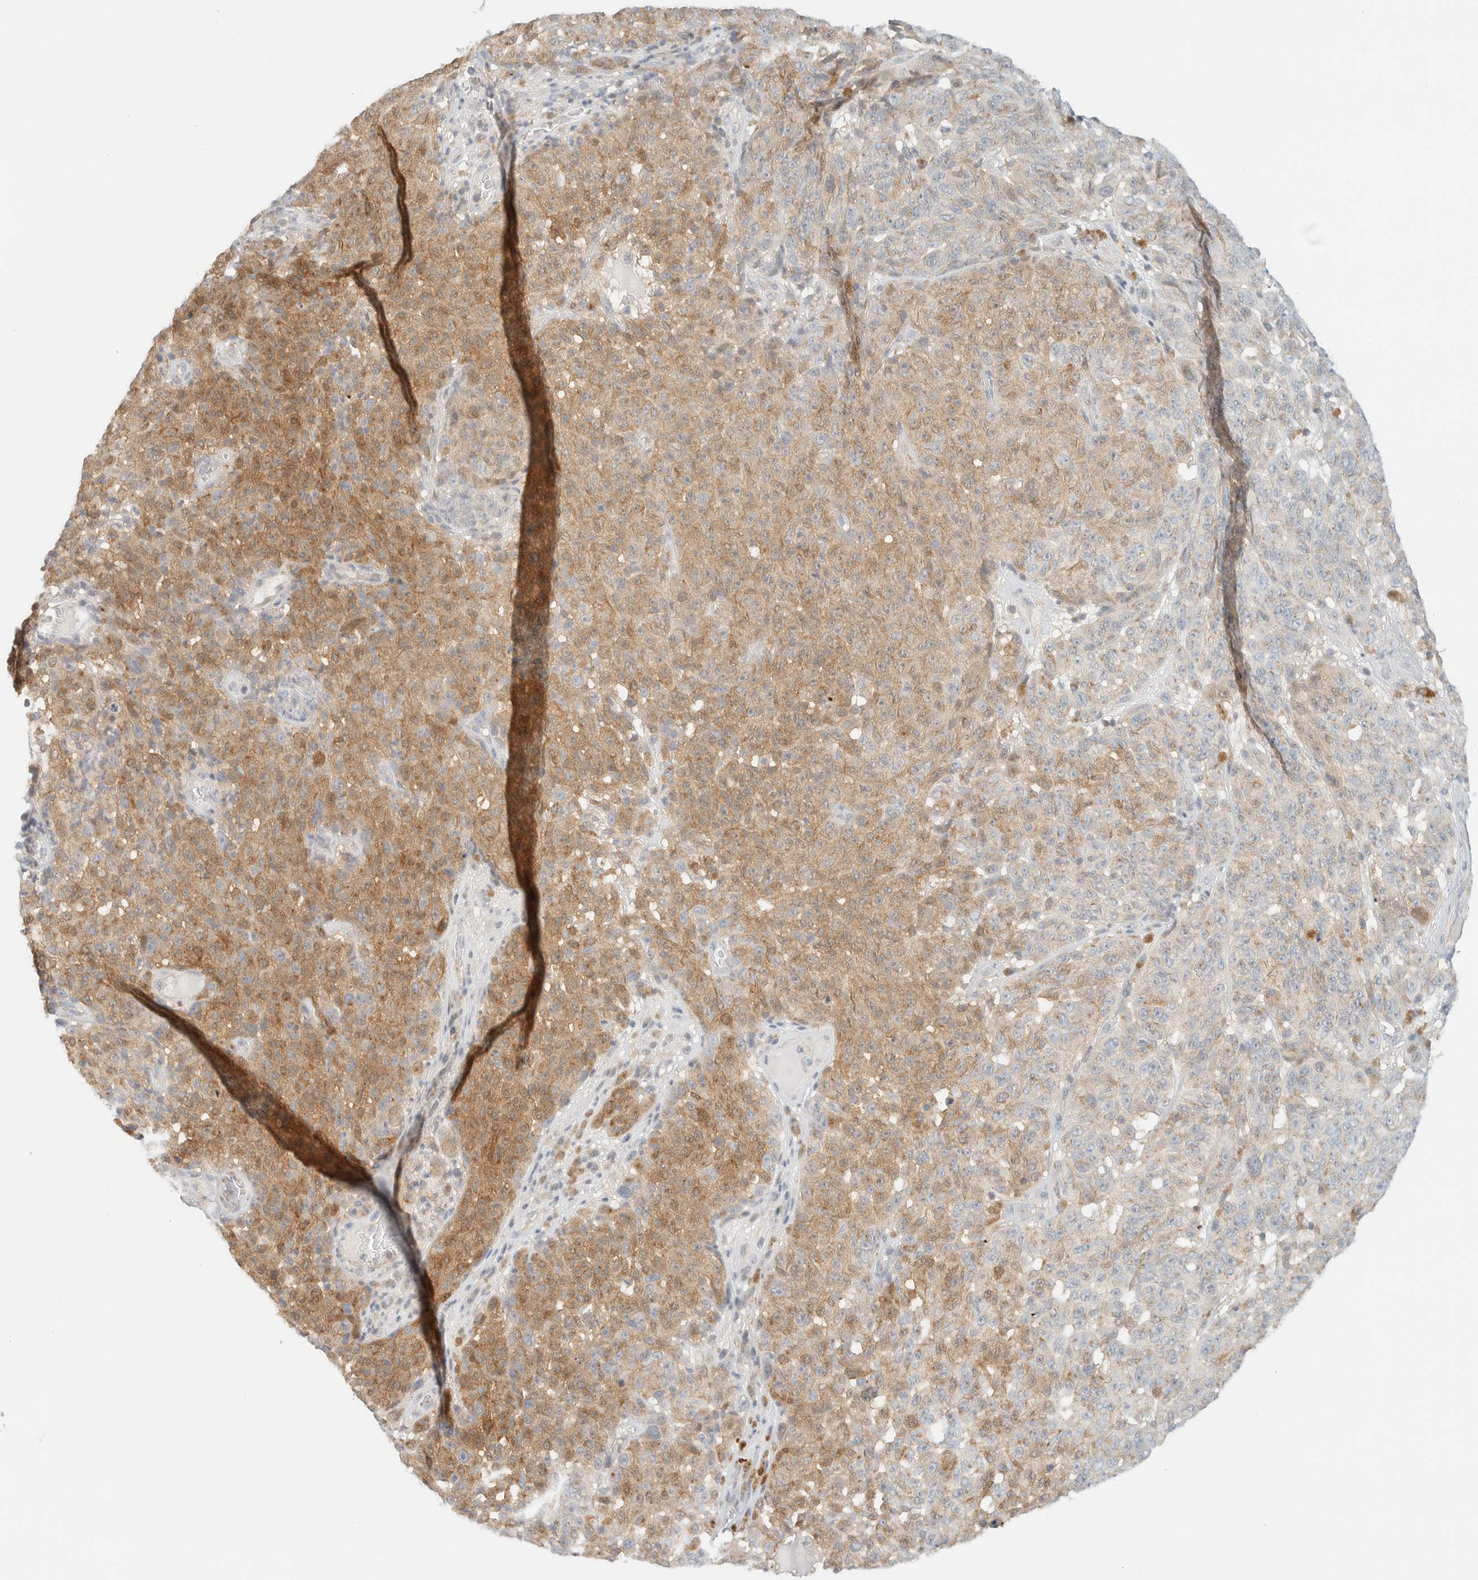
{"staining": {"intensity": "moderate", "quantity": ">75%", "location": "cytoplasmic/membranous"}, "tissue": "melanoma", "cell_type": "Tumor cells", "image_type": "cancer", "snomed": [{"axis": "morphology", "description": "Malignant melanoma, NOS"}, {"axis": "topography", "description": "Skin"}], "caption": "About >75% of tumor cells in human melanoma show moderate cytoplasmic/membranous protein expression as visualized by brown immunohistochemical staining.", "gene": "PCYT2", "patient": {"sex": "female", "age": 82}}